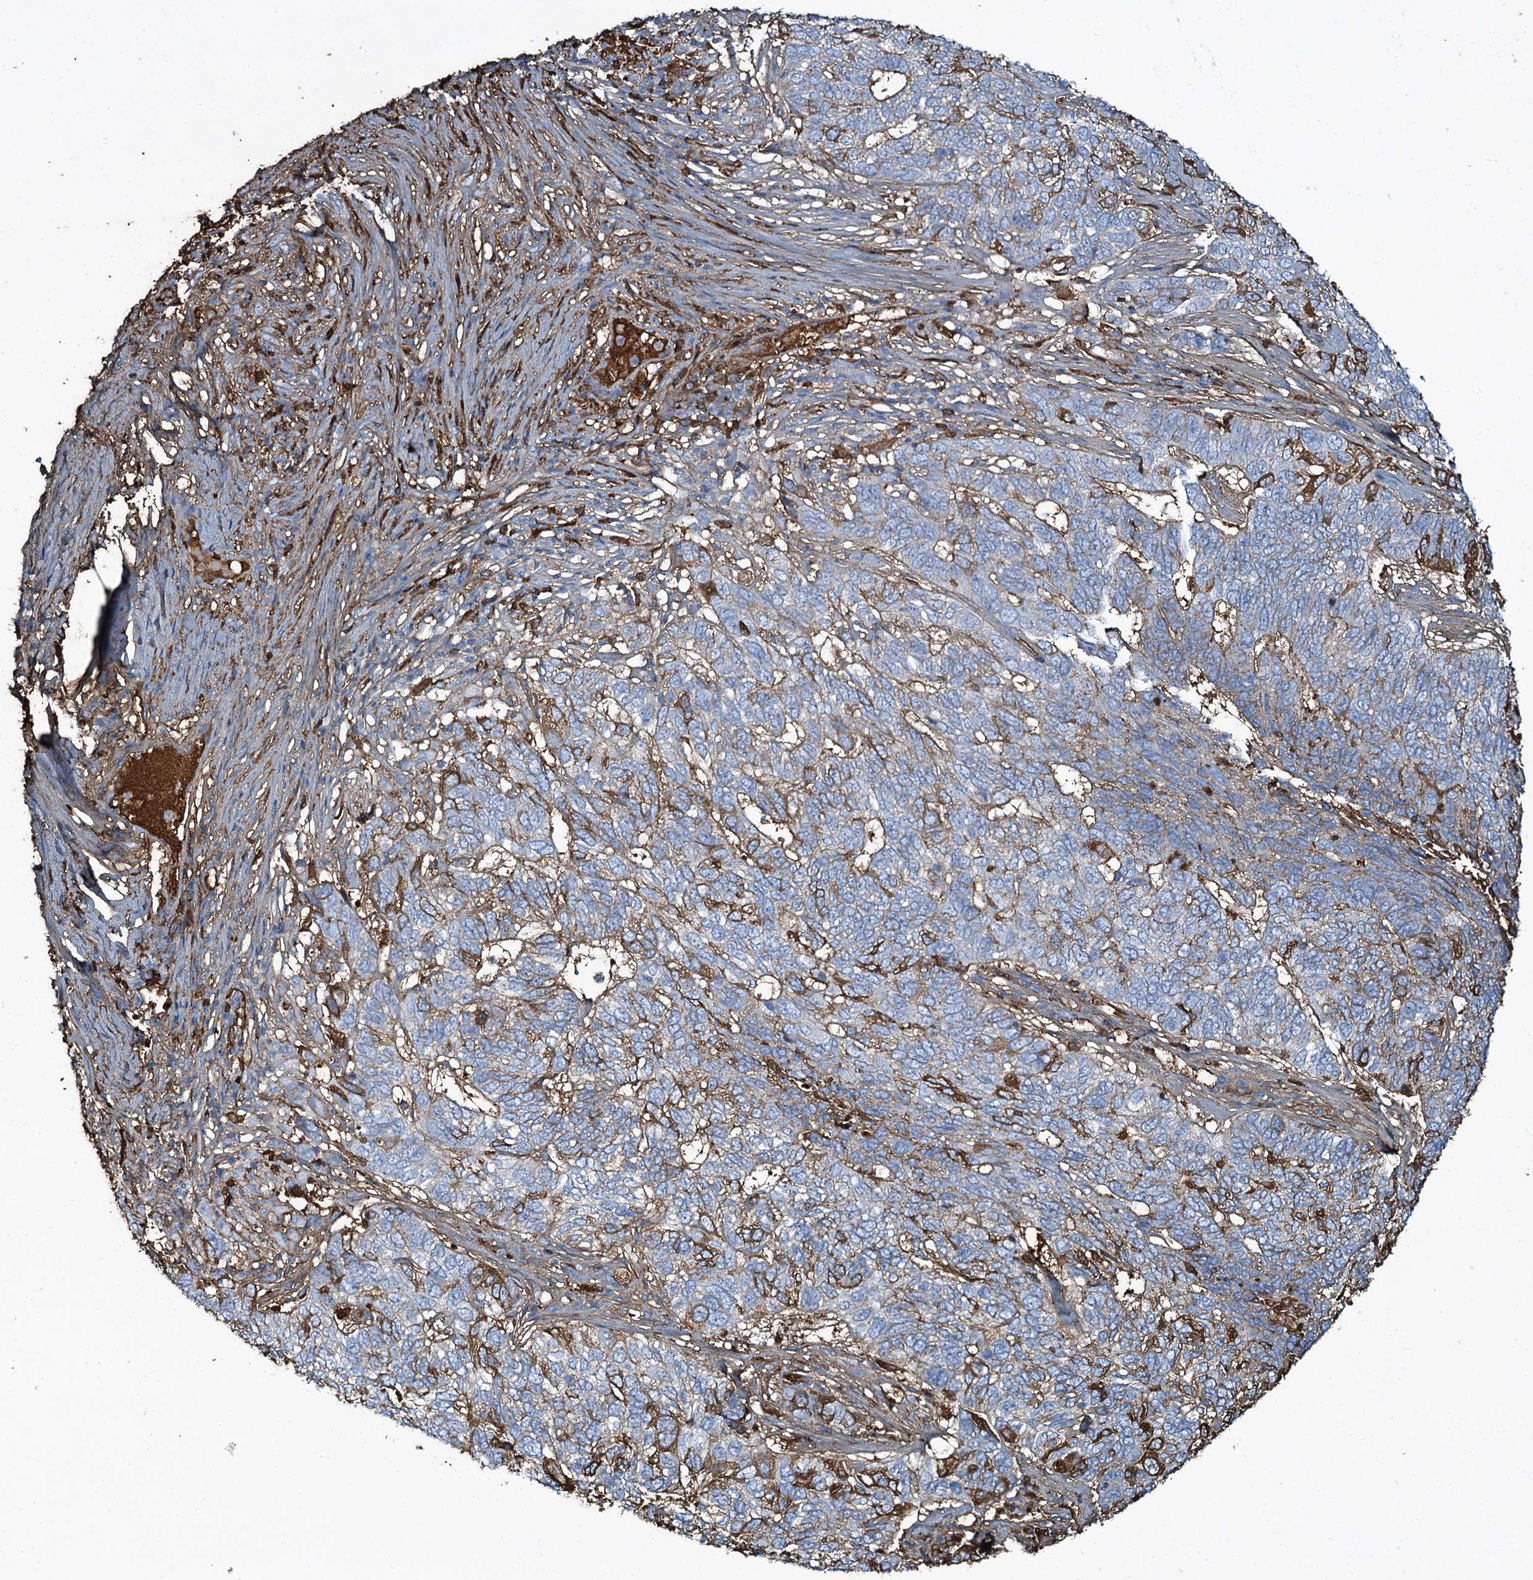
{"staining": {"intensity": "strong", "quantity": "<25%", "location": "cytoplasmic/membranous"}, "tissue": "skin cancer", "cell_type": "Tumor cells", "image_type": "cancer", "snomed": [{"axis": "morphology", "description": "Basal cell carcinoma"}, {"axis": "topography", "description": "Skin"}], "caption": "Strong cytoplasmic/membranous expression for a protein is appreciated in about <25% of tumor cells of basal cell carcinoma (skin) using IHC.", "gene": "EDN1", "patient": {"sex": "female", "age": 65}}